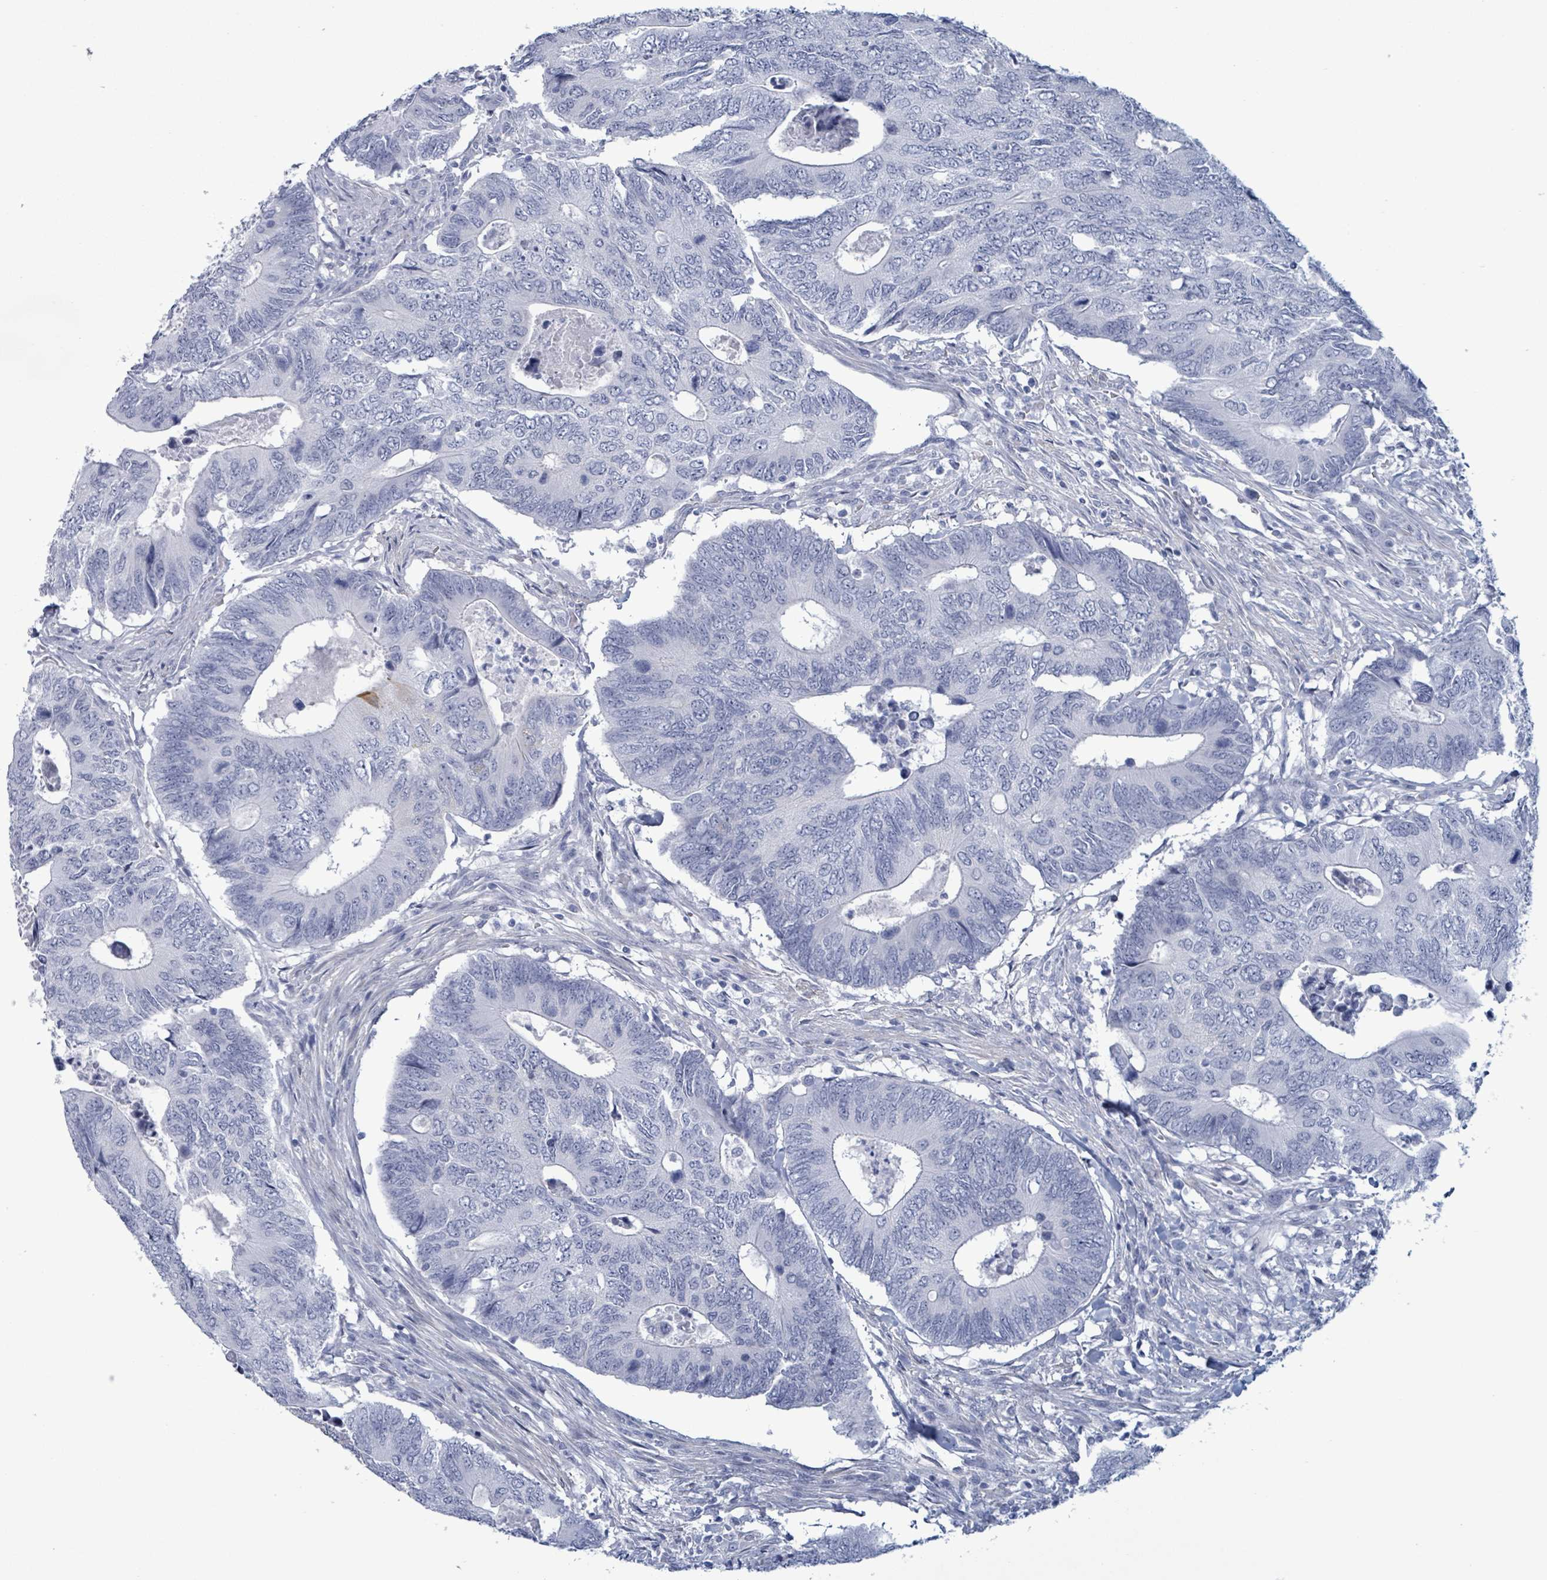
{"staining": {"intensity": "negative", "quantity": "none", "location": "none"}, "tissue": "colorectal cancer", "cell_type": "Tumor cells", "image_type": "cancer", "snomed": [{"axis": "morphology", "description": "Adenocarcinoma, NOS"}, {"axis": "topography", "description": "Colon"}], "caption": "An IHC micrograph of colorectal cancer (adenocarcinoma) is shown. There is no staining in tumor cells of colorectal cancer (adenocarcinoma).", "gene": "ZNF771", "patient": {"sex": "male", "age": 87}}